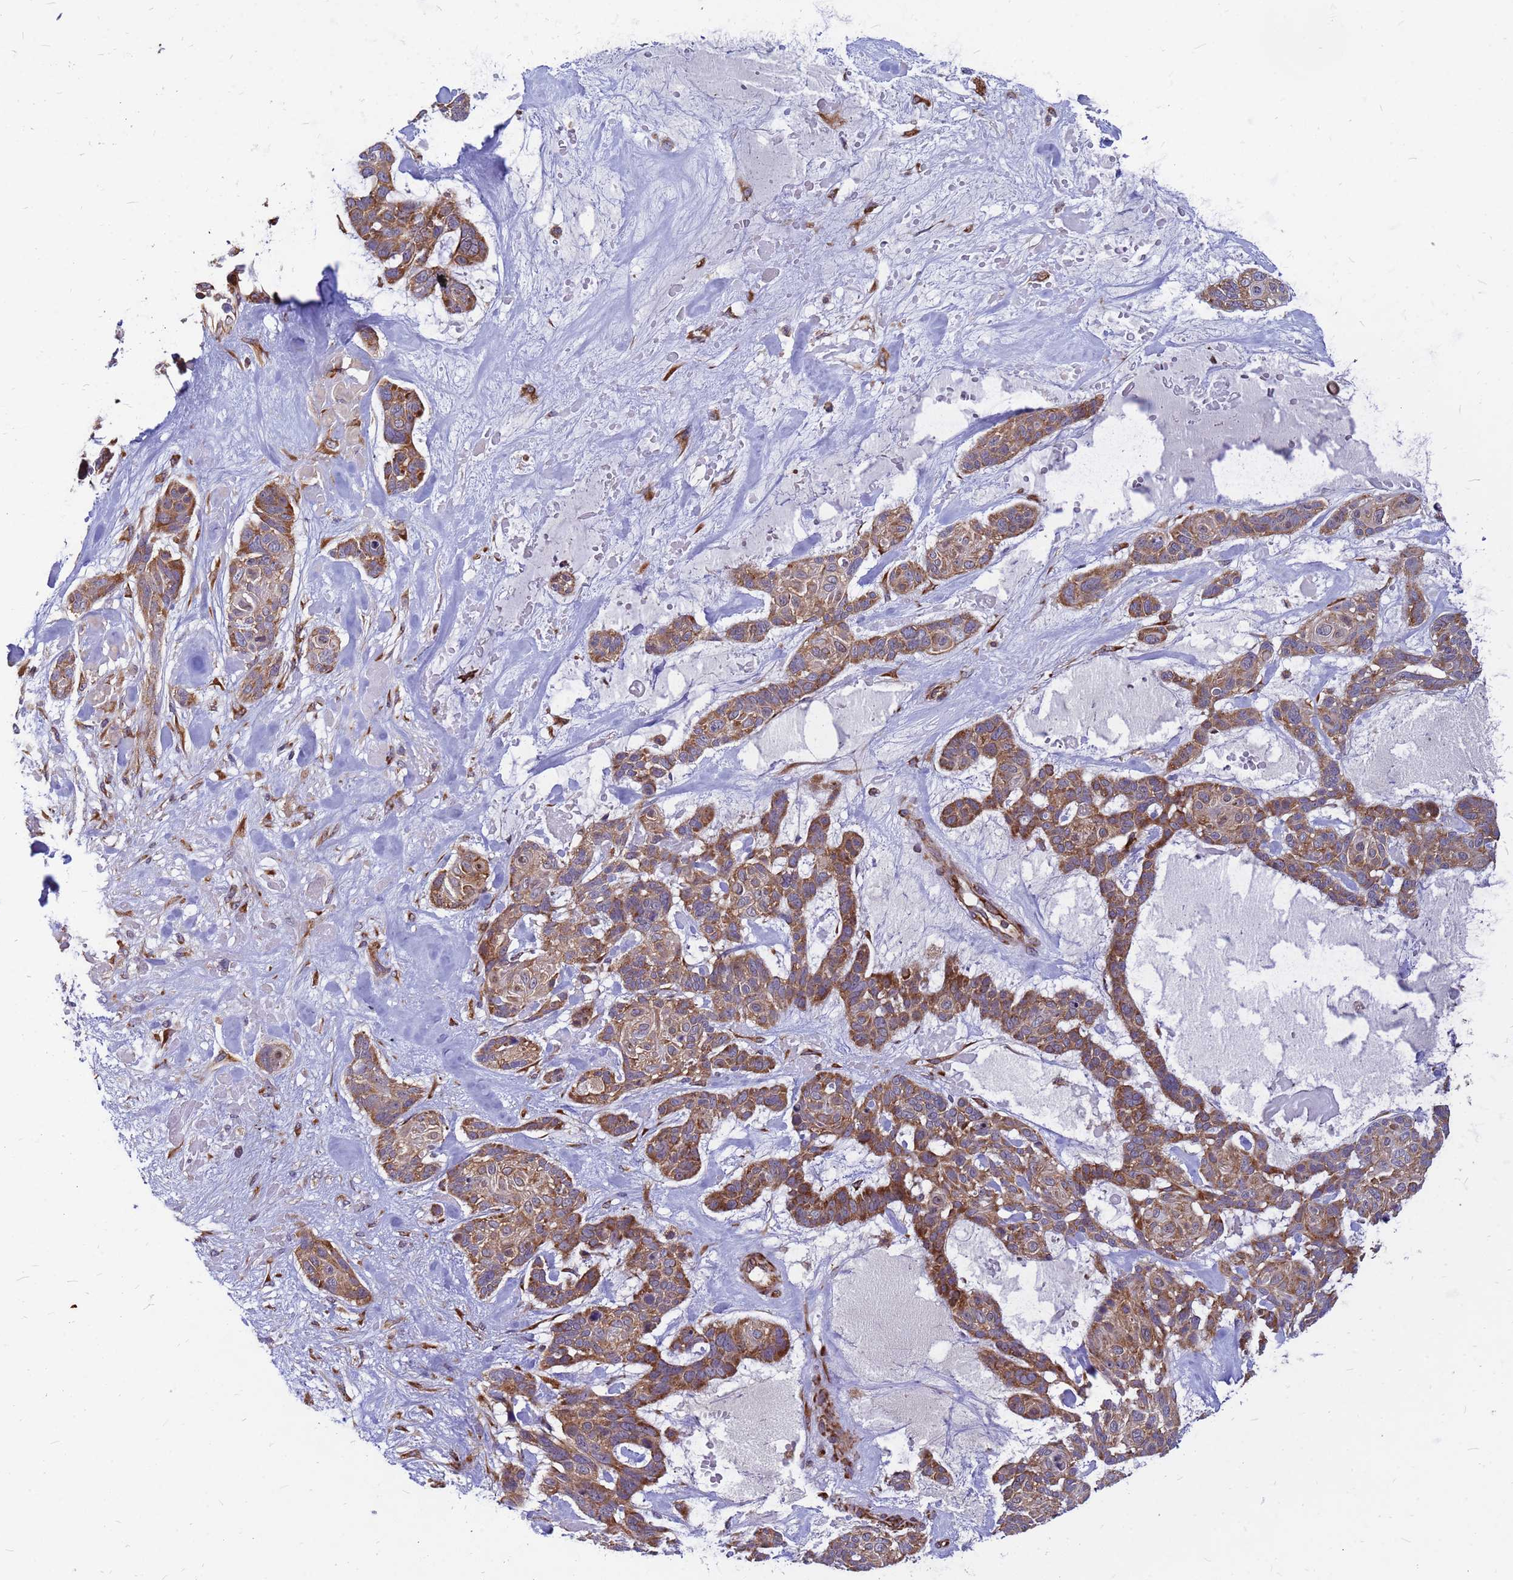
{"staining": {"intensity": "moderate", "quantity": ">75%", "location": "cytoplasmic/membranous"}, "tissue": "skin cancer", "cell_type": "Tumor cells", "image_type": "cancer", "snomed": [{"axis": "morphology", "description": "Basal cell carcinoma"}, {"axis": "topography", "description": "Skin"}], "caption": "A histopathology image showing moderate cytoplasmic/membranous positivity in about >75% of tumor cells in basal cell carcinoma (skin), as visualized by brown immunohistochemical staining.", "gene": "RPL8", "patient": {"sex": "male", "age": 88}}